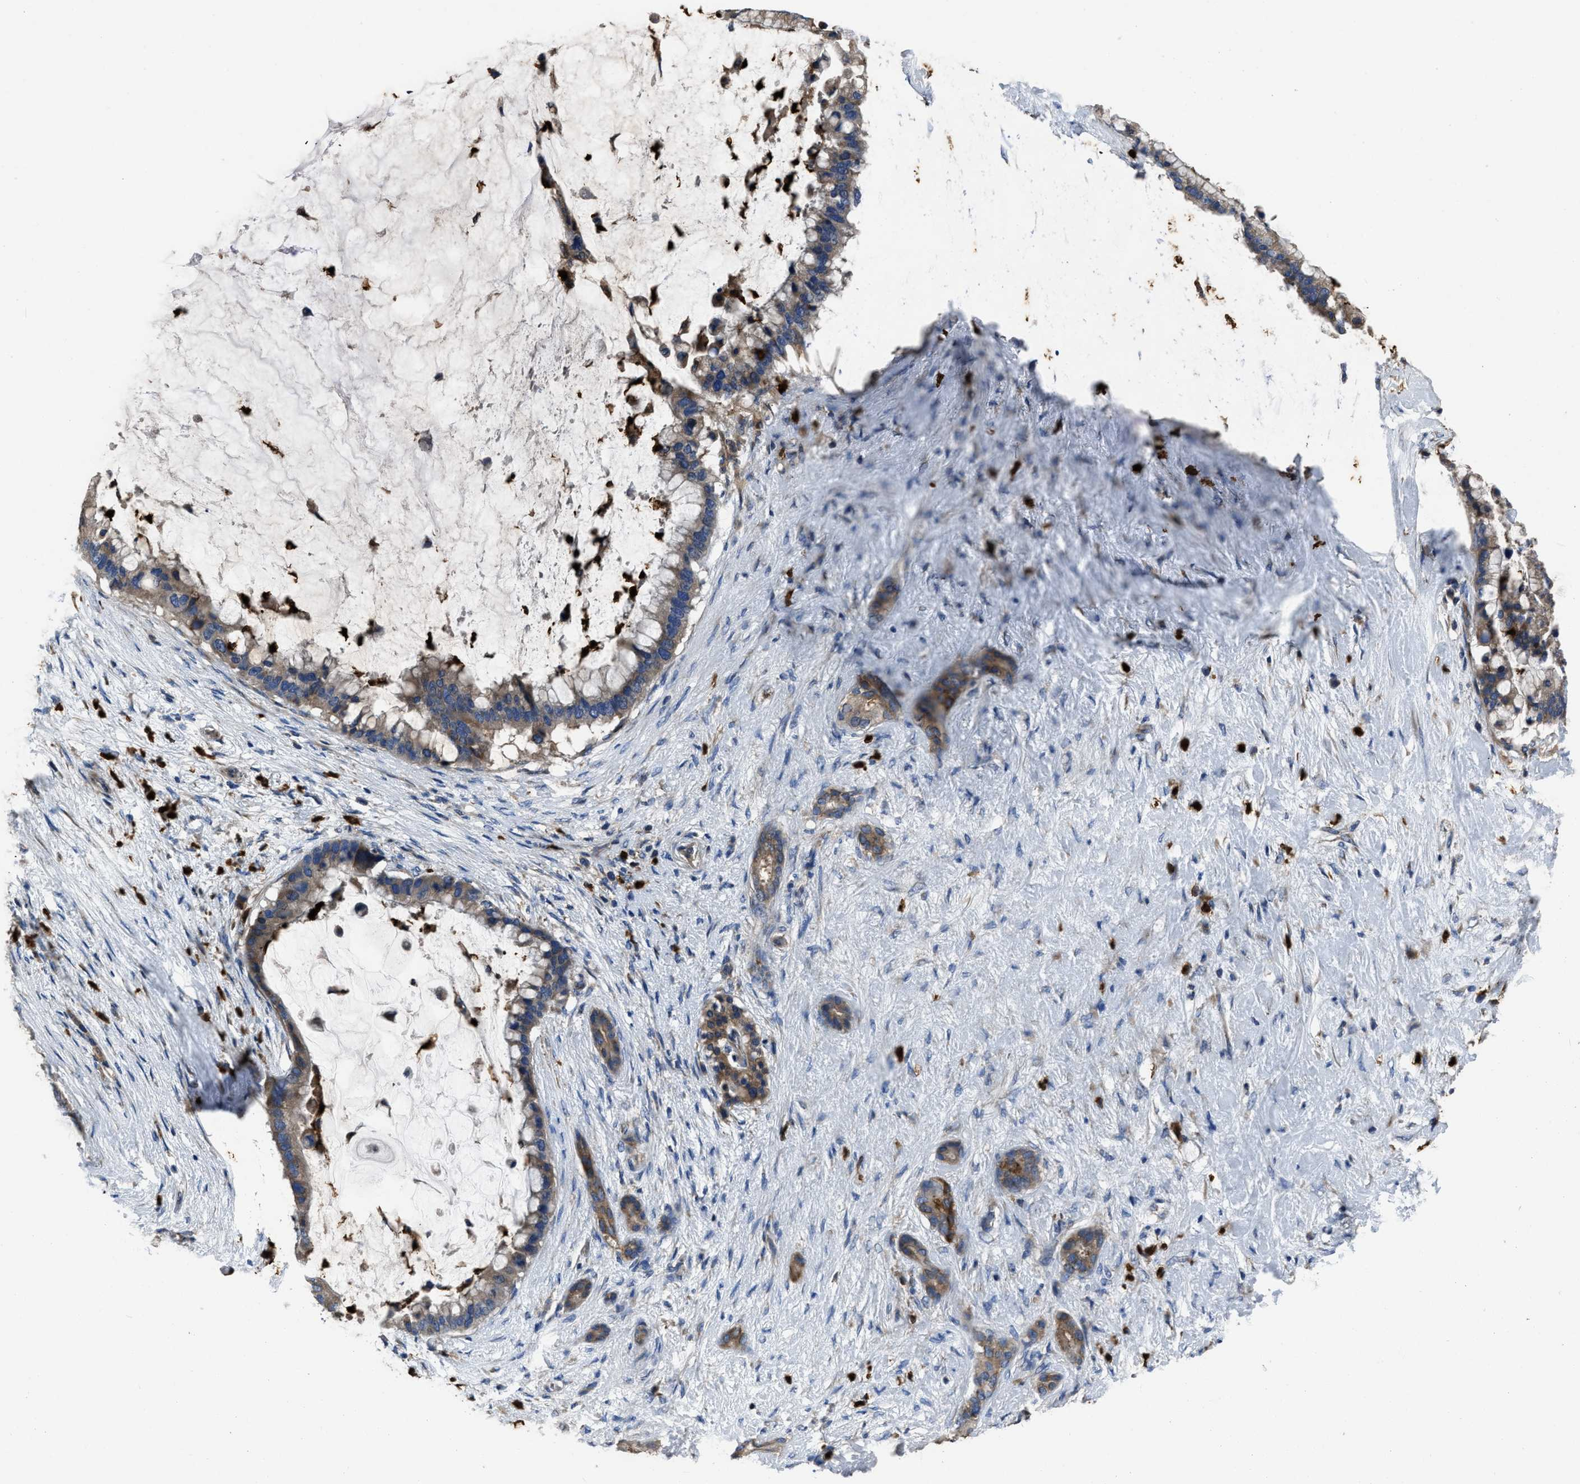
{"staining": {"intensity": "weak", "quantity": ">75%", "location": "cytoplasmic/membranous"}, "tissue": "pancreatic cancer", "cell_type": "Tumor cells", "image_type": "cancer", "snomed": [{"axis": "morphology", "description": "Adenocarcinoma, NOS"}, {"axis": "topography", "description": "Pancreas"}], "caption": "DAB immunohistochemical staining of human pancreatic cancer (adenocarcinoma) demonstrates weak cytoplasmic/membranous protein expression in approximately >75% of tumor cells. (brown staining indicates protein expression, while blue staining denotes nuclei).", "gene": "ANGPT1", "patient": {"sex": "male", "age": 41}}